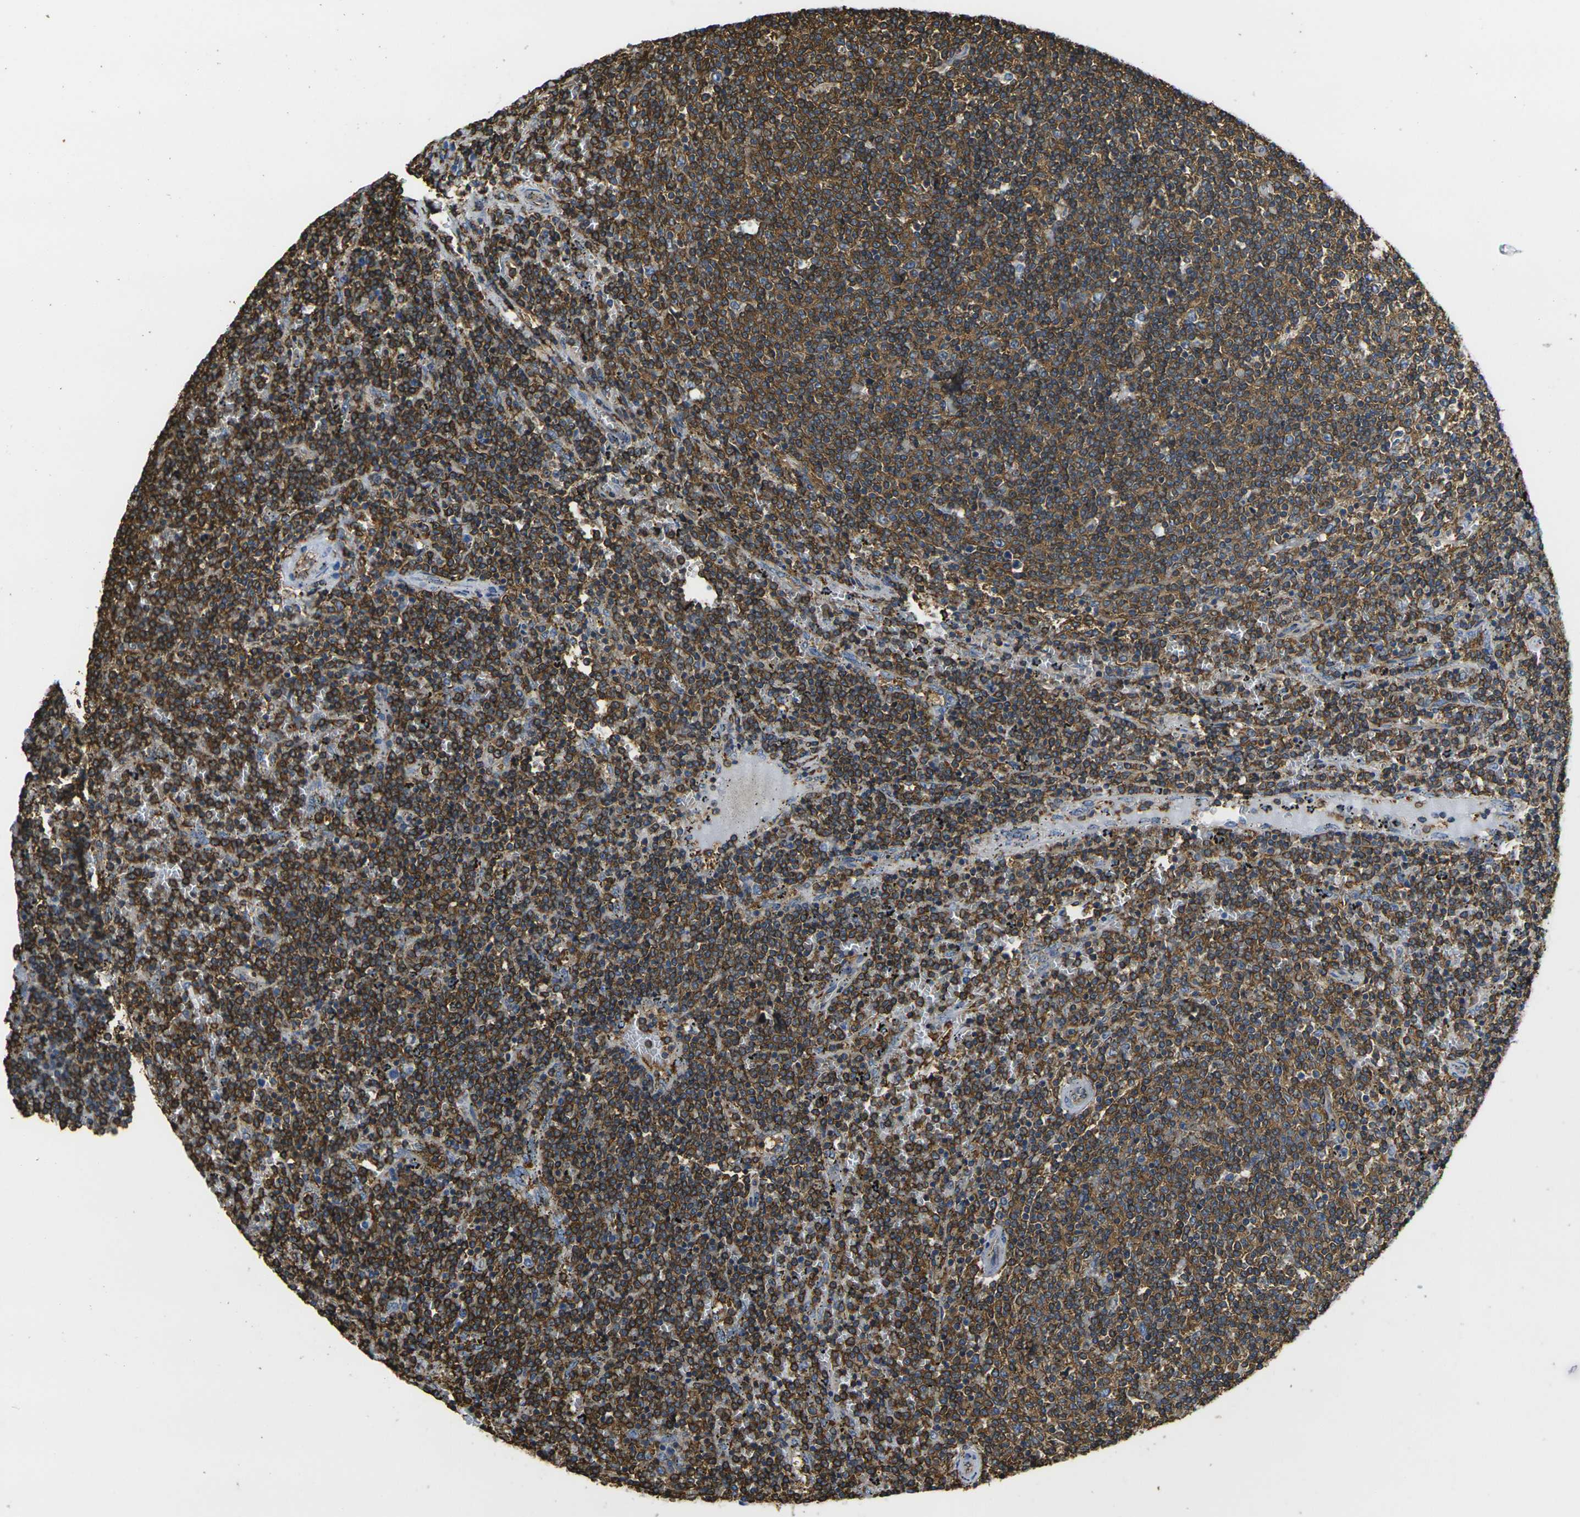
{"staining": {"intensity": "strong", "quantity": ">75%", "location": "cytoplasmic/membranous"}, "tissue": "lymphoma", "cell_type": "Tumor cells", "image_type": "cancer", "snomed": [{"axis": "morphology", "description": "Malignant lymphoma, non-Hodgkin's type, Low grade"}, {"axis": "topography", "description": "Spleen"}], "caption": "A micrograph of lymphoma stained for a protein shows strong cytoplasmic/membranous brown staining in tumor cells.", "gene": "FAM110D", "patient": {"sex": "female", "age": 50}}